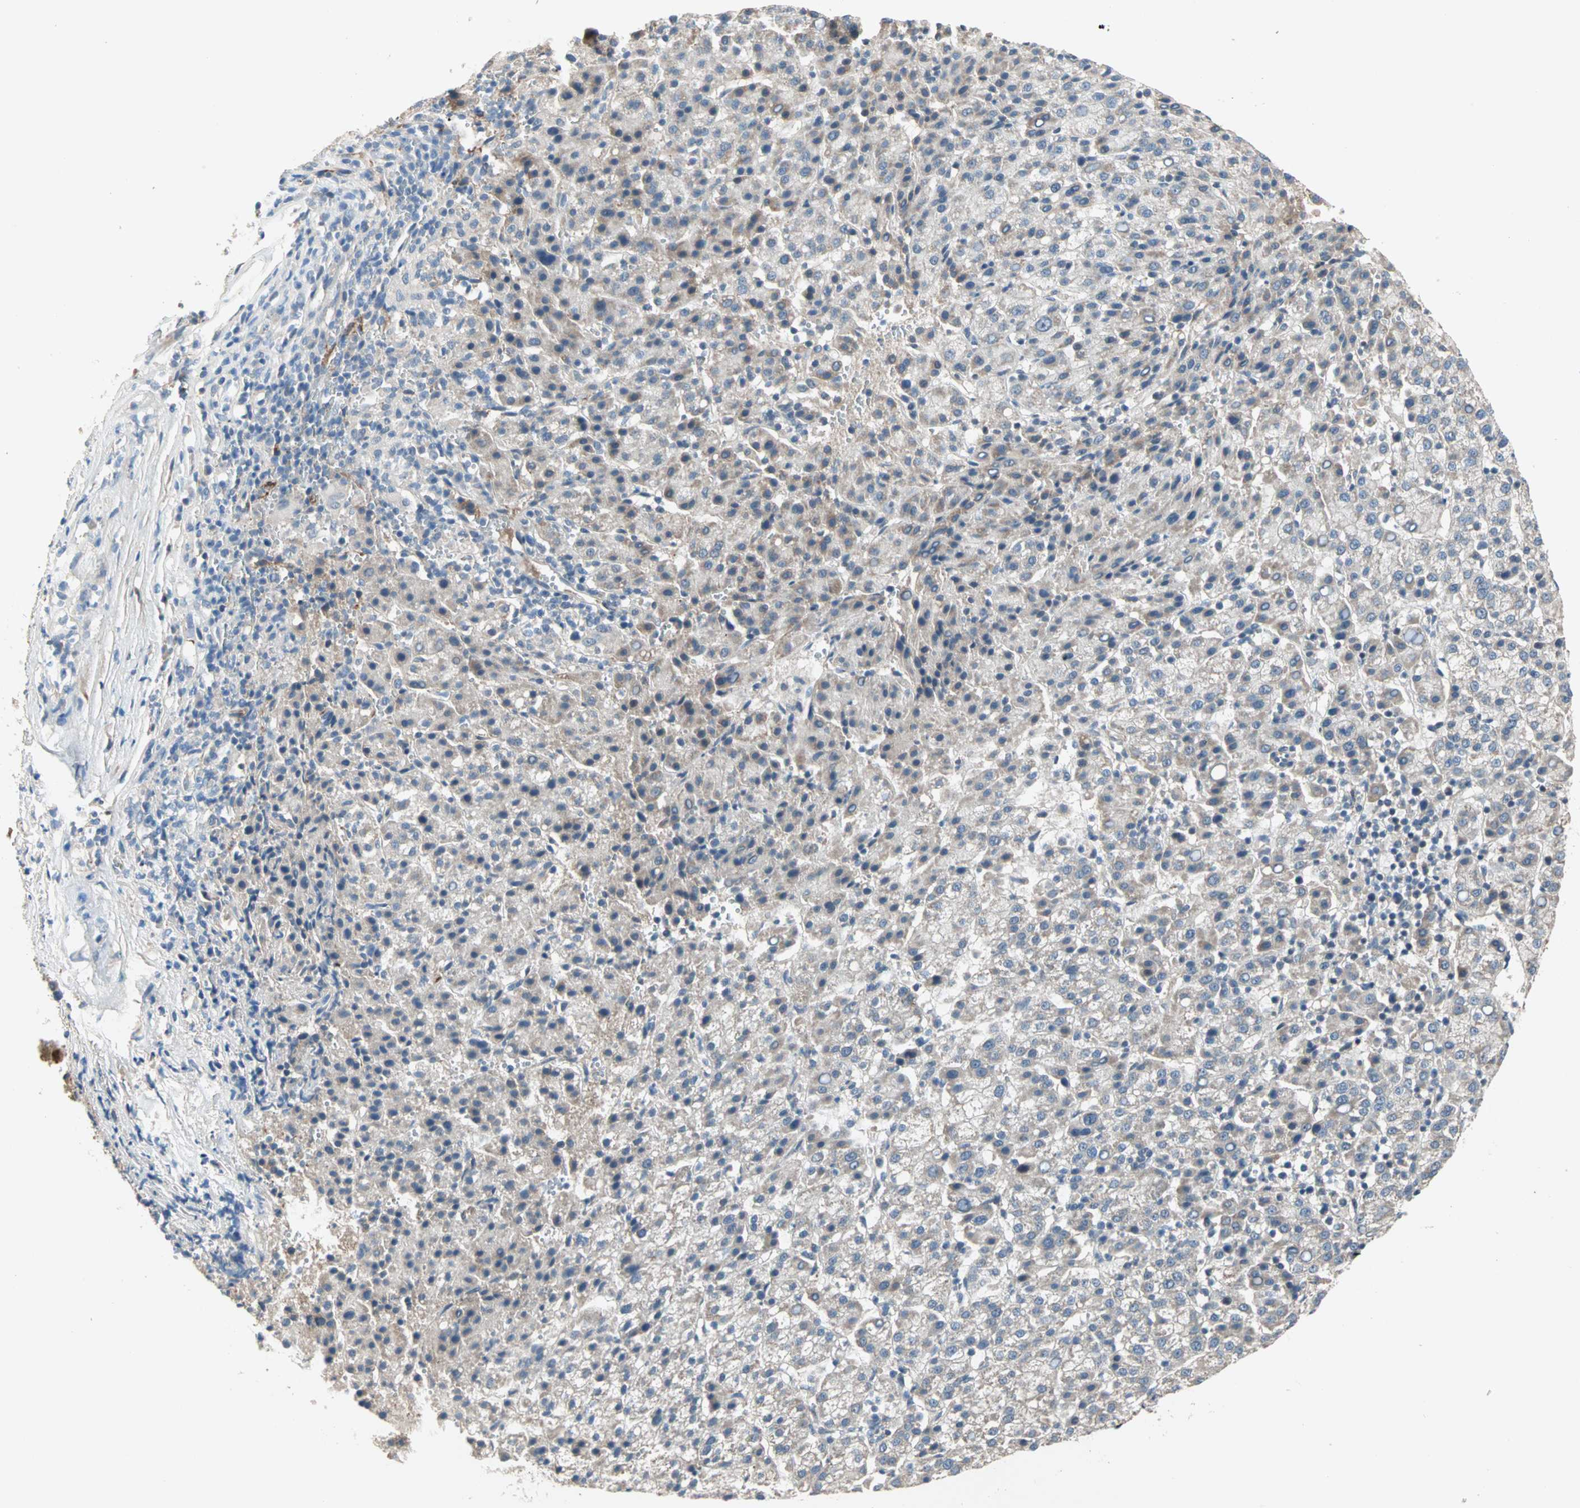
{"staining": {"intensity": "weak", "quantity": ">75%", "location": "cytoplasmic/membranous"}, "tissue": "liver cancer", "cell_type": "Tumor cells", "image_type": "cancer", "snomed": [{"axis": "morphology", "description": "Carcinoma, Hepatocellular, NOS"}, {"axis": "topography", "description": "Liver"}], "caption": "An image of liver hepatocellular carcinoma stained for a protein exhibits weak cytoplasmic/membranous brown staining in tumor cells.", "gene": "PROS1", "patient": {"sex": "female", "age": 58}}